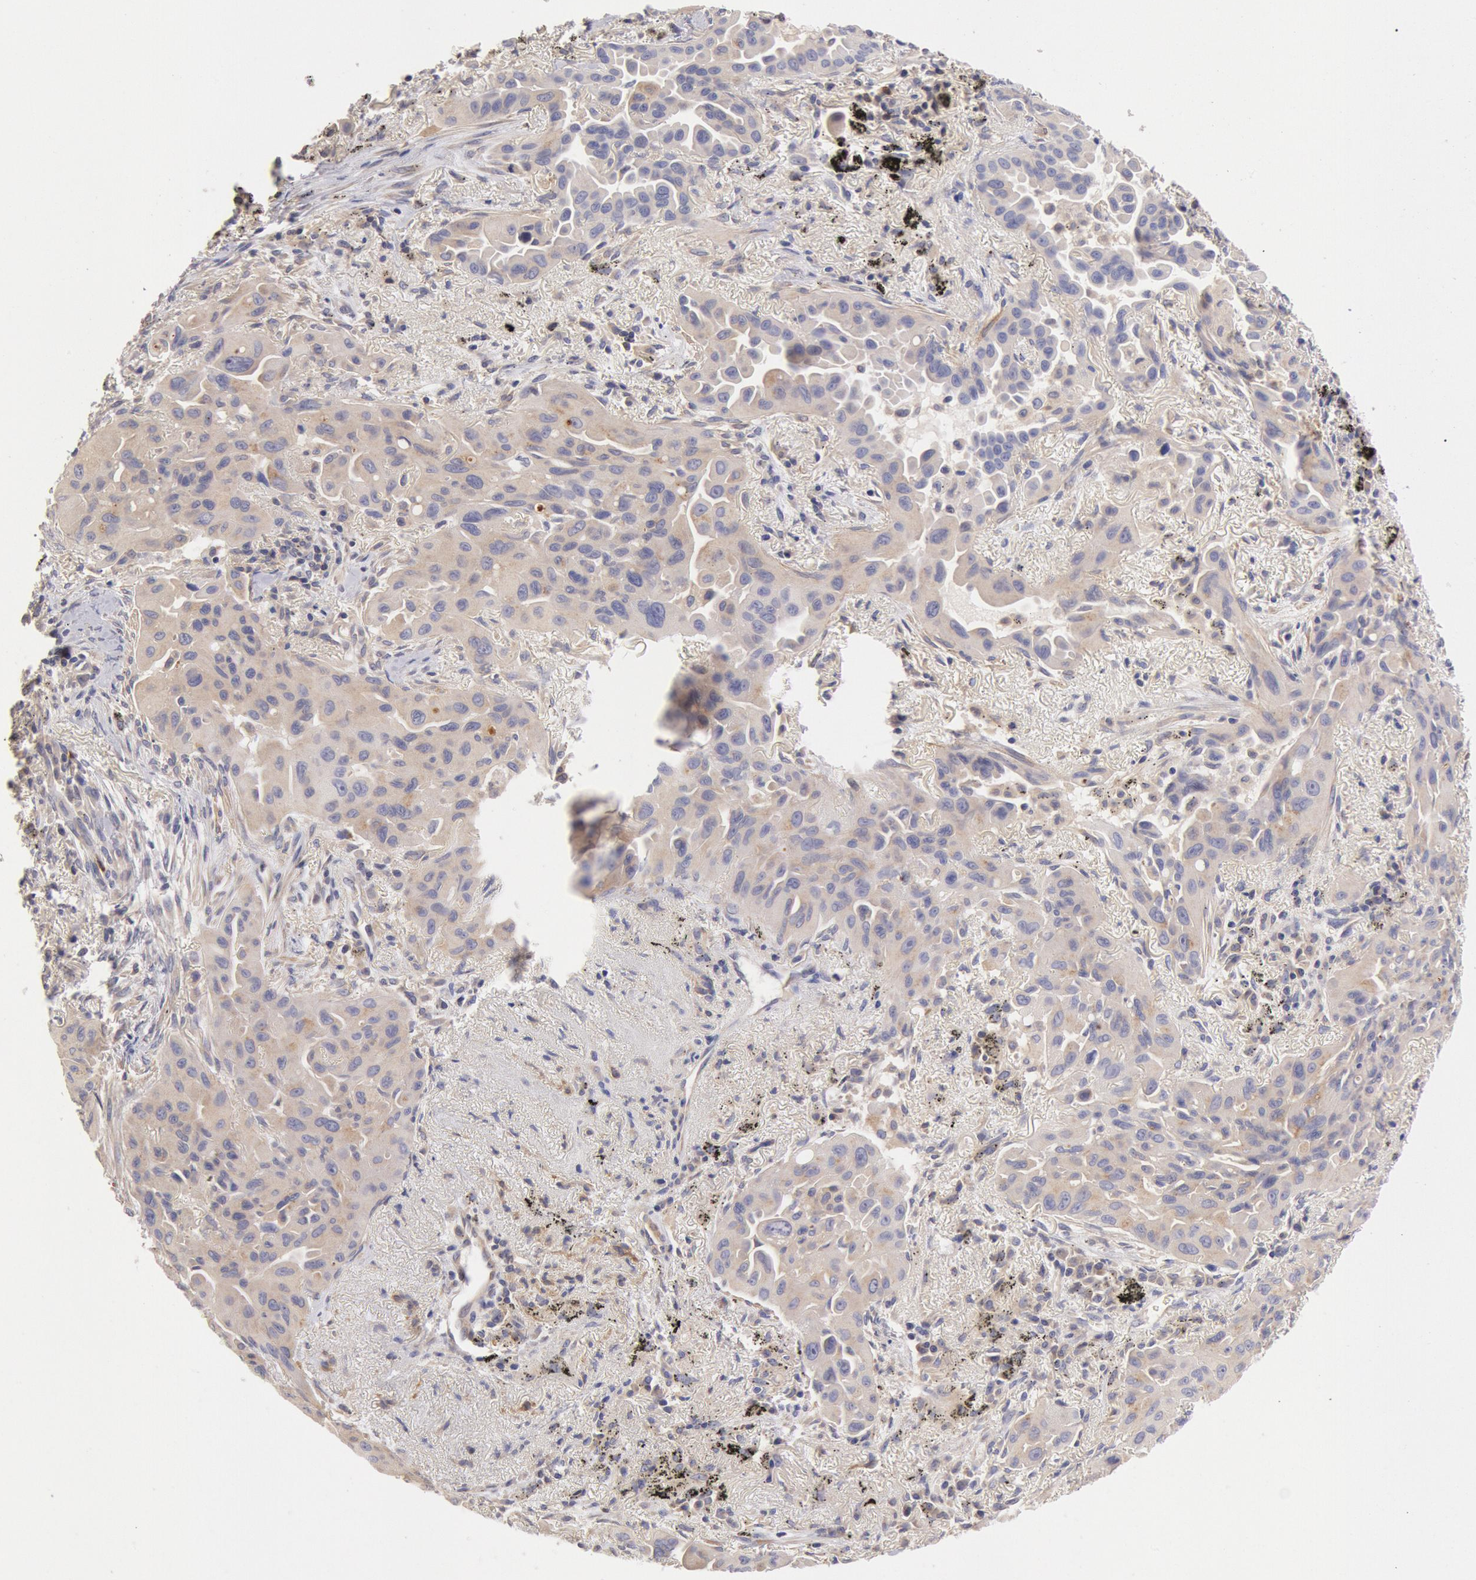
{"staining": {"intensity": "weak", "quantity": ">75%", "location": "cytoplasmic/membranous"}, "tissue": "lung cancer", "cell_type": "Tumor cells", "image_type": "cancer", "snomed": [{"axis": "morphology", "description": "Adenocarcinoma, NOS"}, {"axis": "topography", "description": "Lung"}], "caption": "Immunohistochemical staining of human lung cancer demonstrates weak cytoplasmic/membranous protein expression in about >75% of tumor cells.", "gene": "TMED8", "patient": {"sex": "male", "age": 68}}